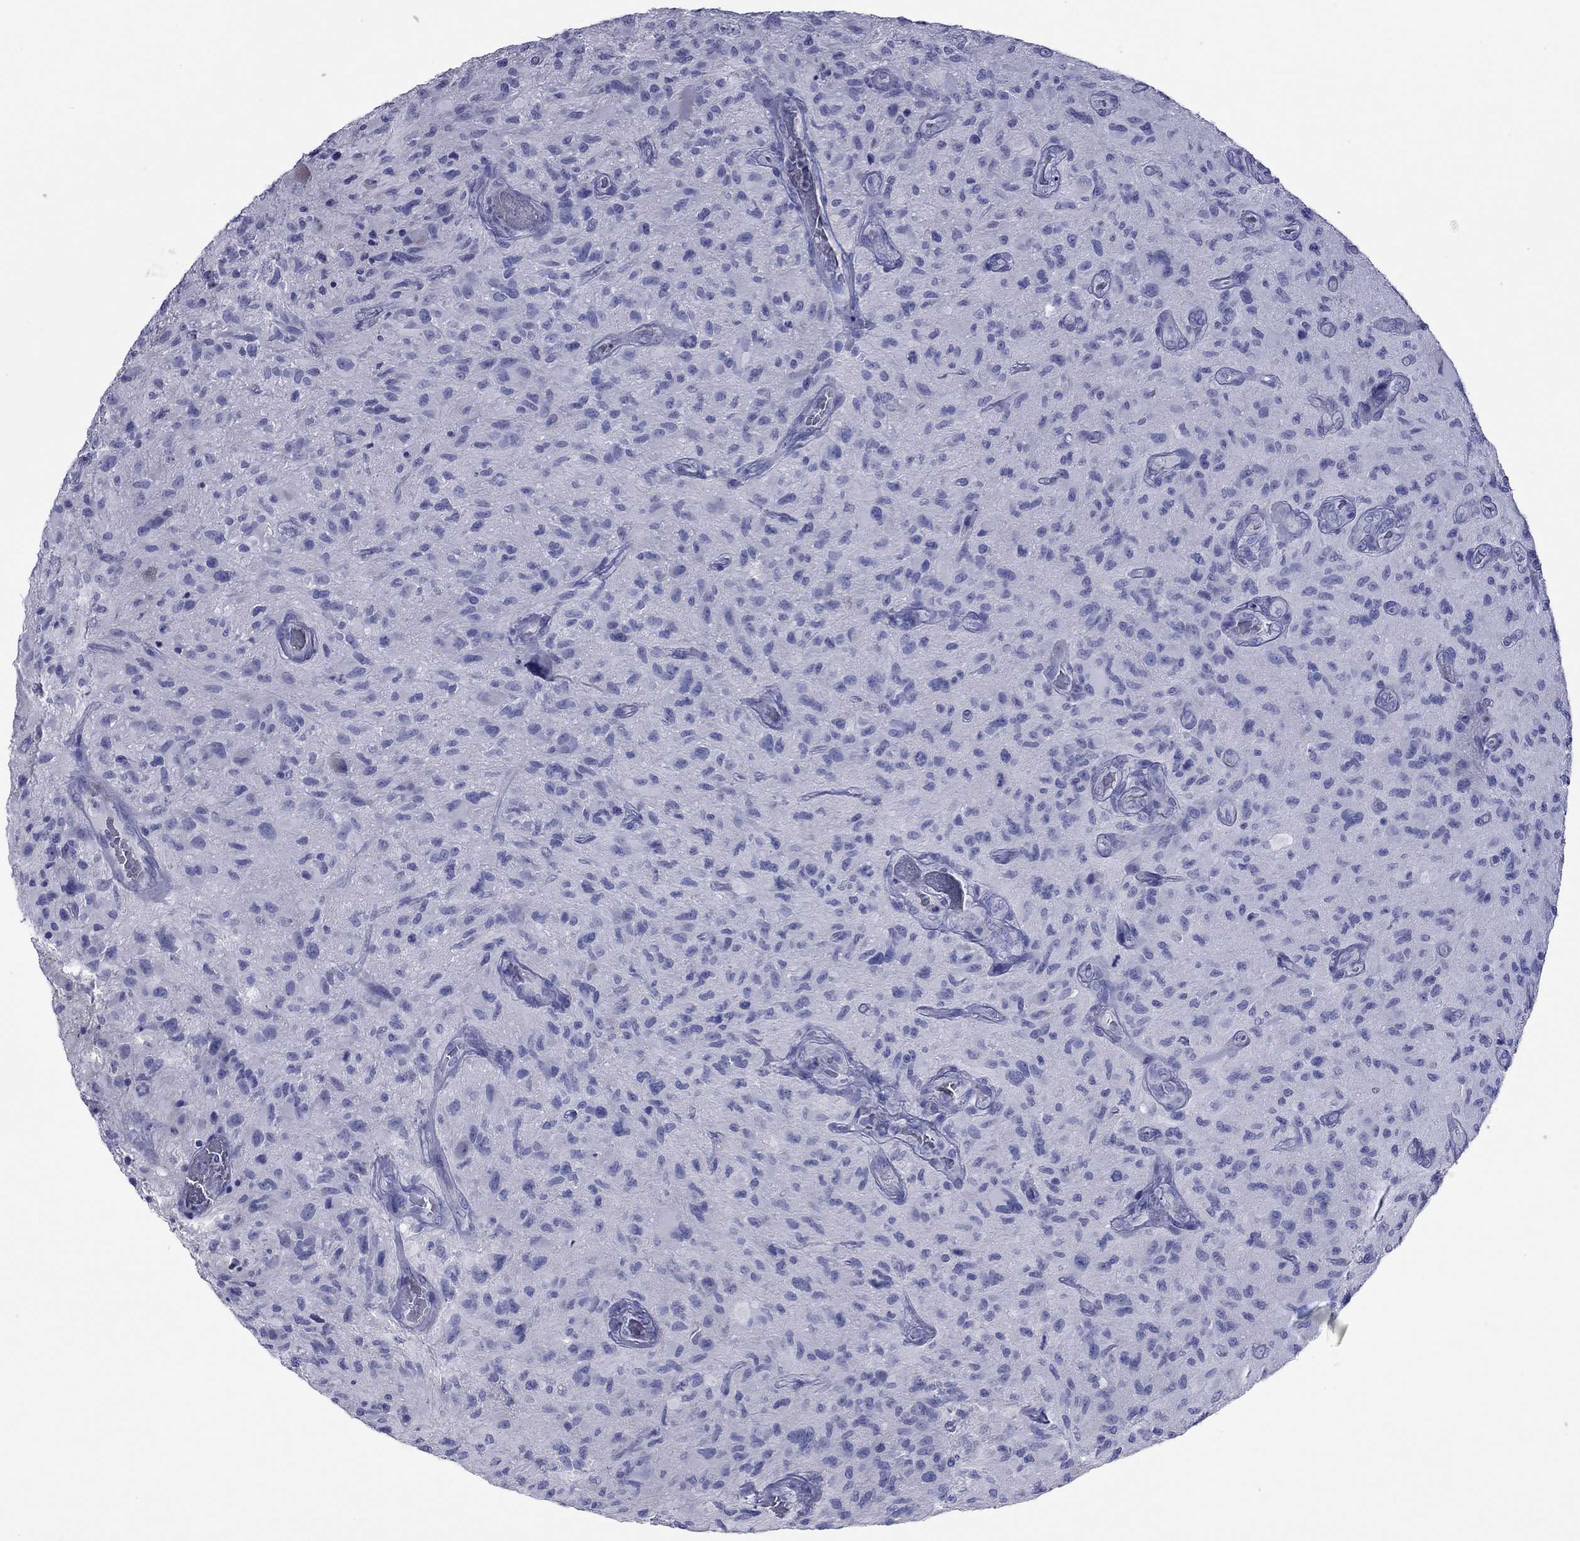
{"staining": {"intensity": "negative", "quantity": "none", "location": "none"}, "tissue": "glioma", "cell_type": "Tumor cells", "image_type": "cancer", "snomed": [{"axis": "morphology", "description": "Glioma, malignant, NOS"}, {"axis": "morphology", "description": "Glioma, malignant, High grade"}, {"axis": "topography", "description": "Brain"}], "caption": "Malignant glioma was stained to show a protein in brown. There is no significant staining in tumor cells.", "gene": "ACTL7B", "patient": {"sex": "female", "age": 71}}